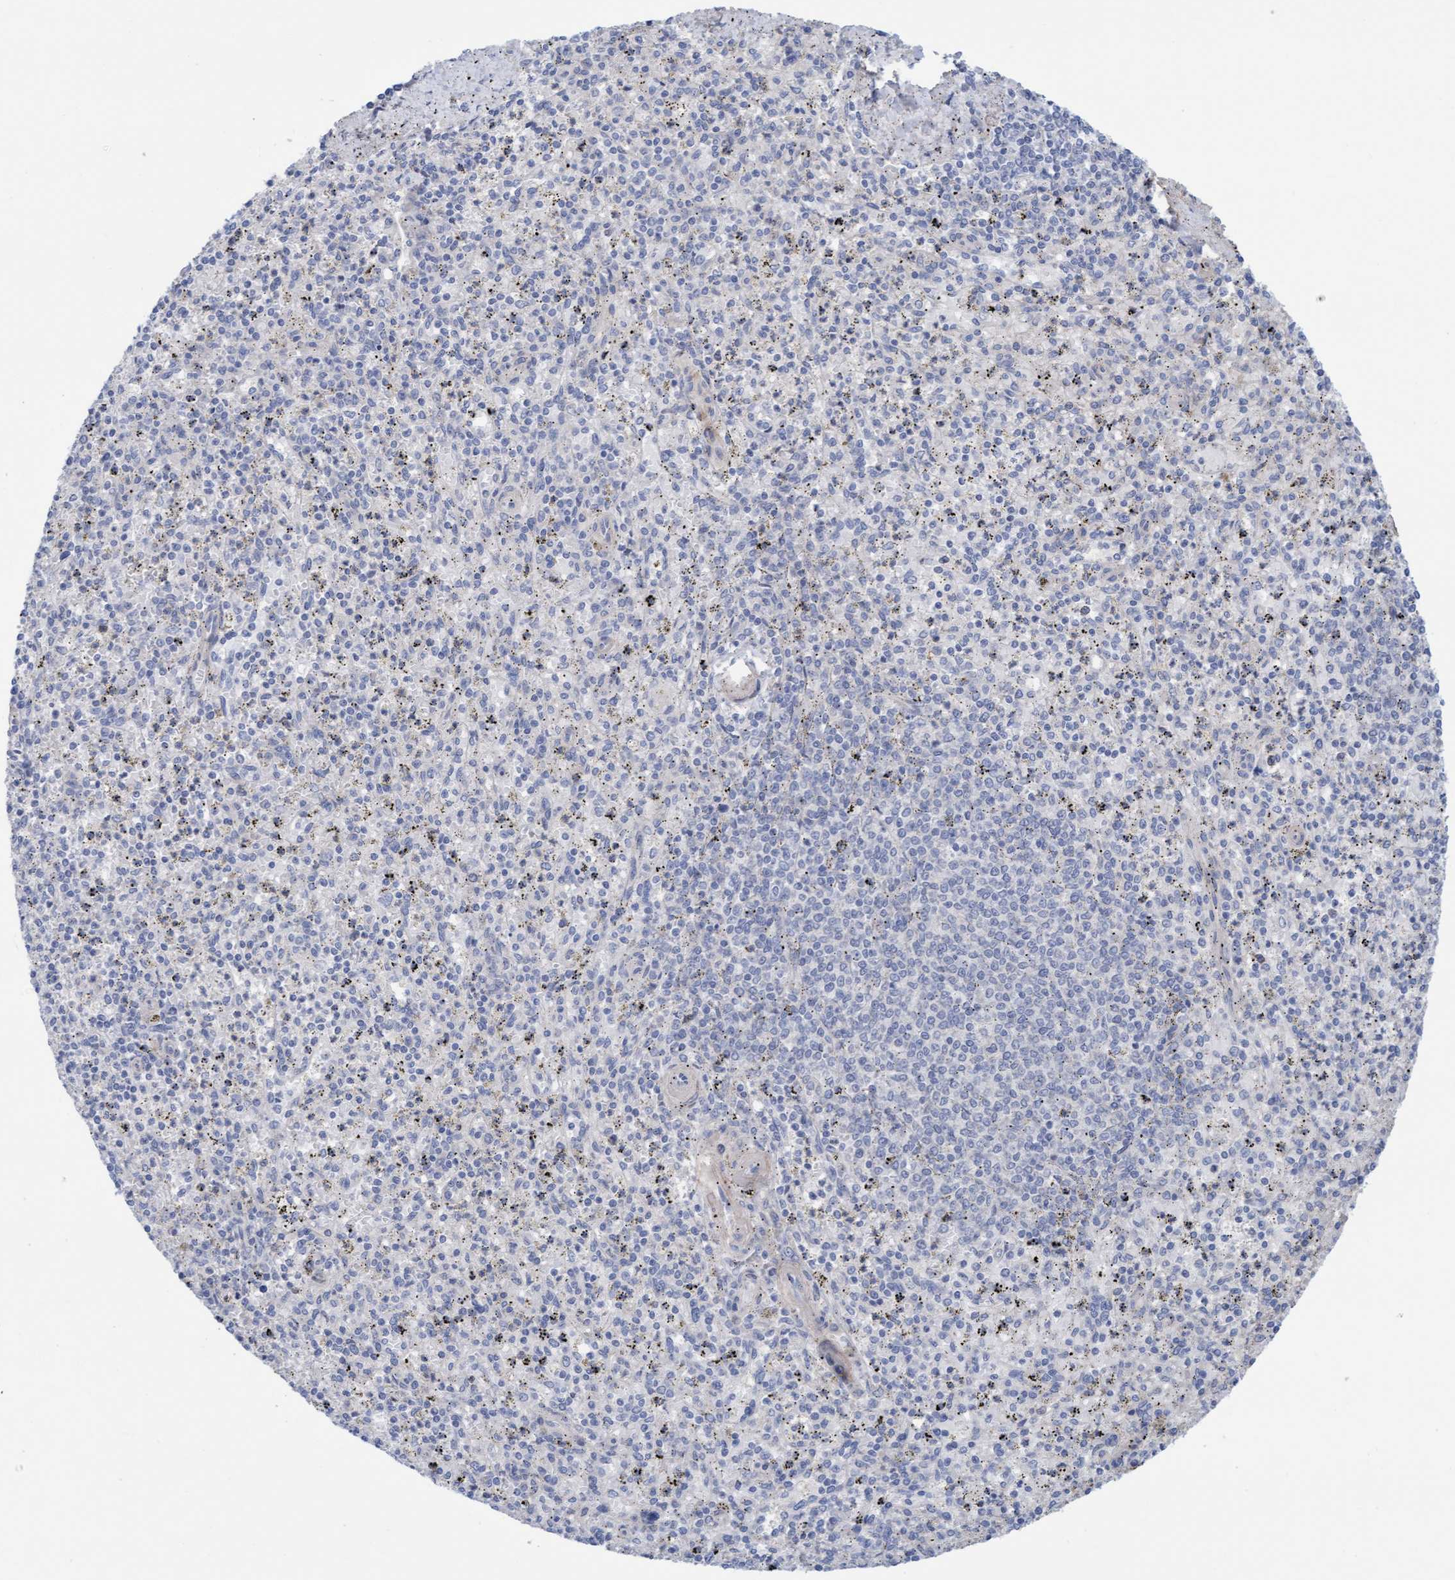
{"staining": {"intensity": "negative", "quantity": "none", "location": "none"}, "tissue": "spleen", "cell_type": "Cells in red pulp", "image_type": "normal", "snomed": [{"axis": "morphology", "description": "Normal tissue, NOS"}, {"axis": "topography", "description": "Spleen"}], "caption": "This is a micrograph of immunohistochemistry staining of unremarkable spleen, which shows no expression in cells in red pulp.", "gene": "CDK5RAP3", "patient": {"sex": "male", "age": 72}}